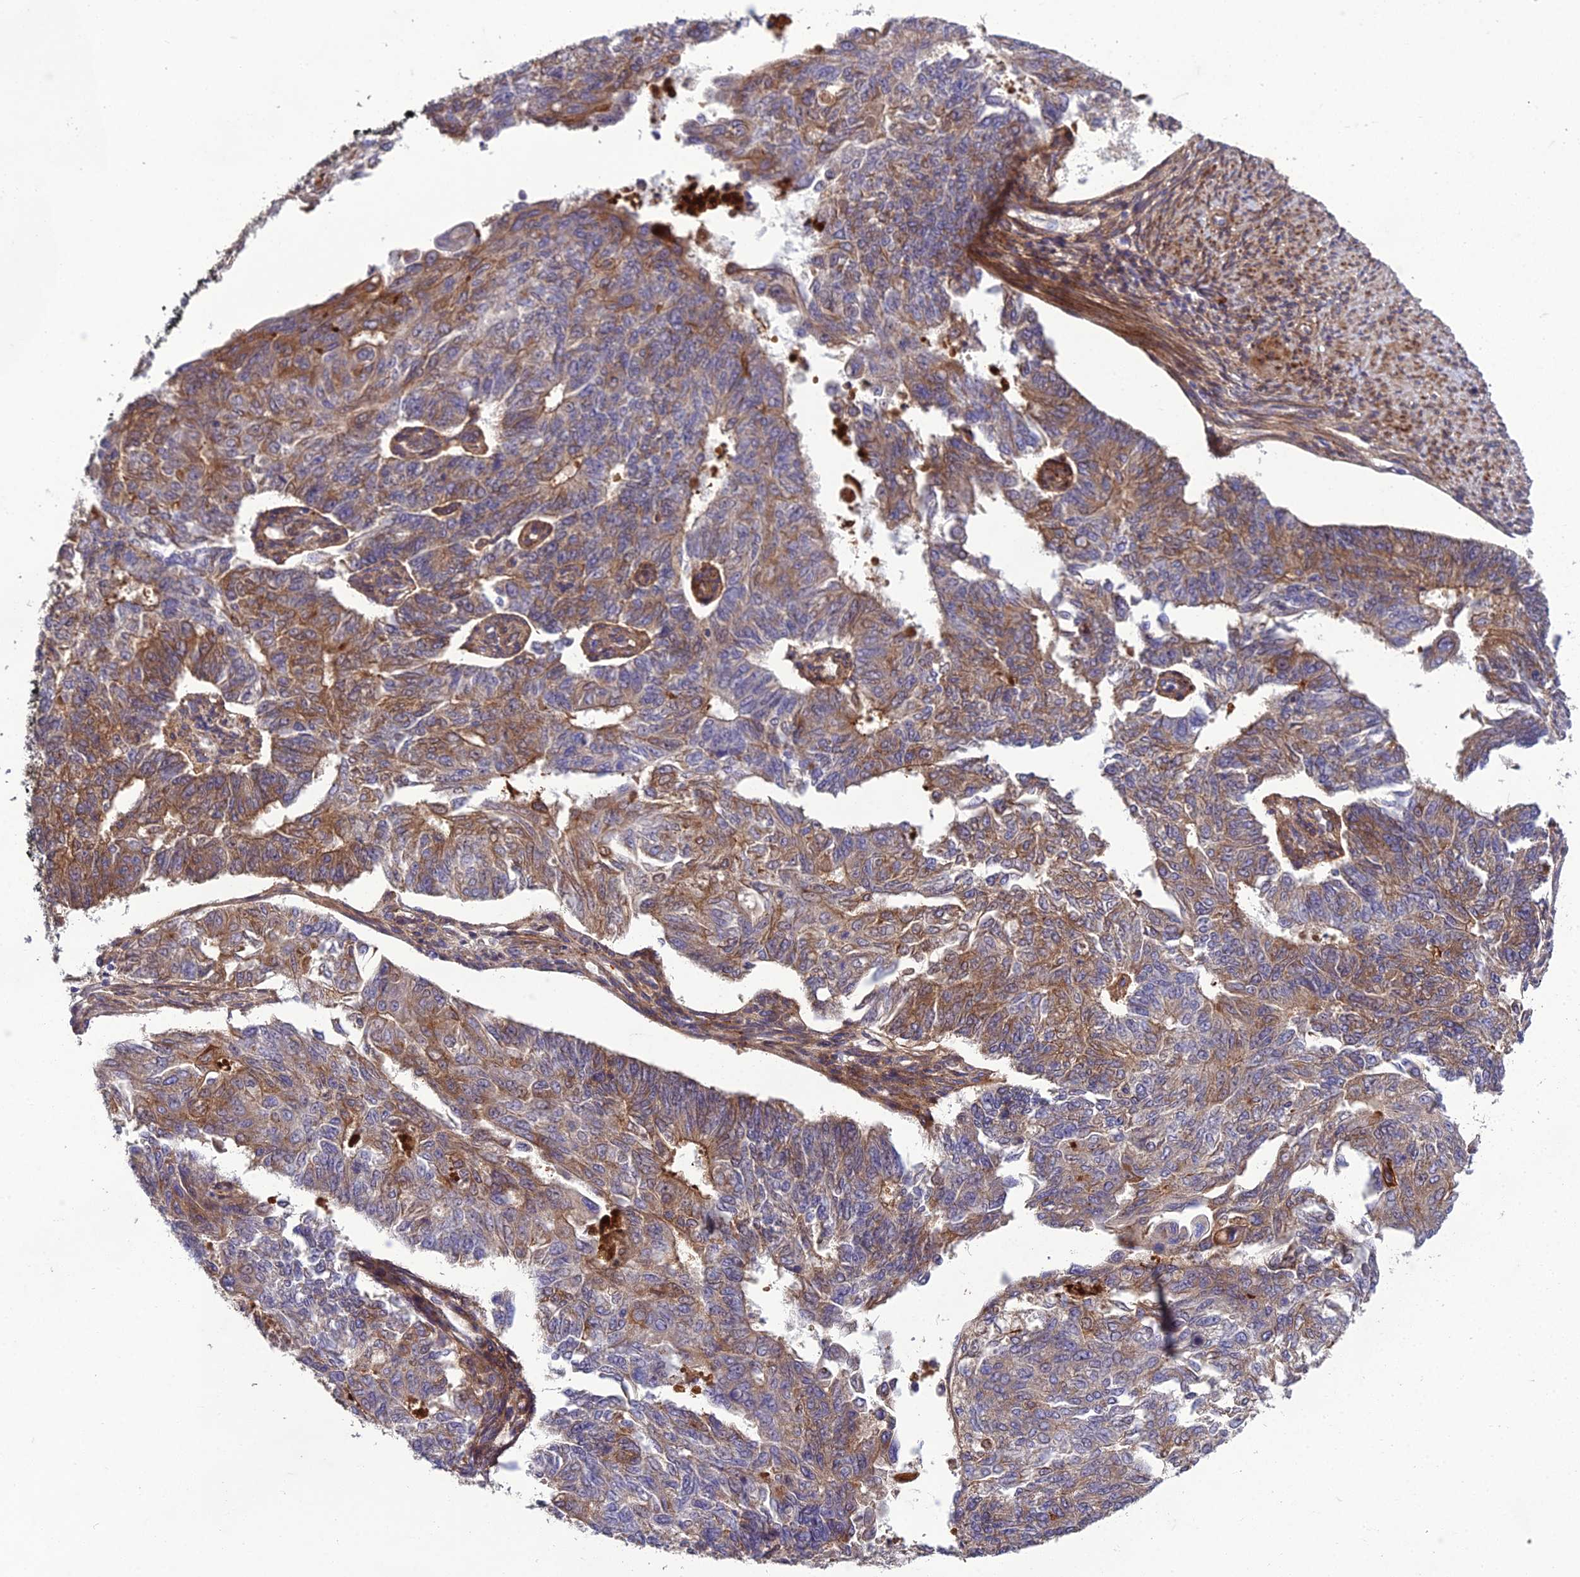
{"staining": {"intensity": "moderate", "quantity": ">75%", "location": "cytoplasmic/membranous"}, "tissue": "endometrial cancer", "cell_type": "Tumor cells", "image_type": "cancer", "snomed": [{"axis": "morphology", "description": "Adenocarcinoma, NOS"}, {"axis": "topography", "description": "Endometrium"}], "caption": "Immunohistochemistry photomicrograph of human endometrial cancer (adenocarcinoma) stained for a protein (brown), which demonstrates medium levels of moderate cytoplasmic/membranous positivity in approximately >75% of tumor cells.", "gene": "ADIPOR2", "patient": {"sex": "female", "age": 32}}